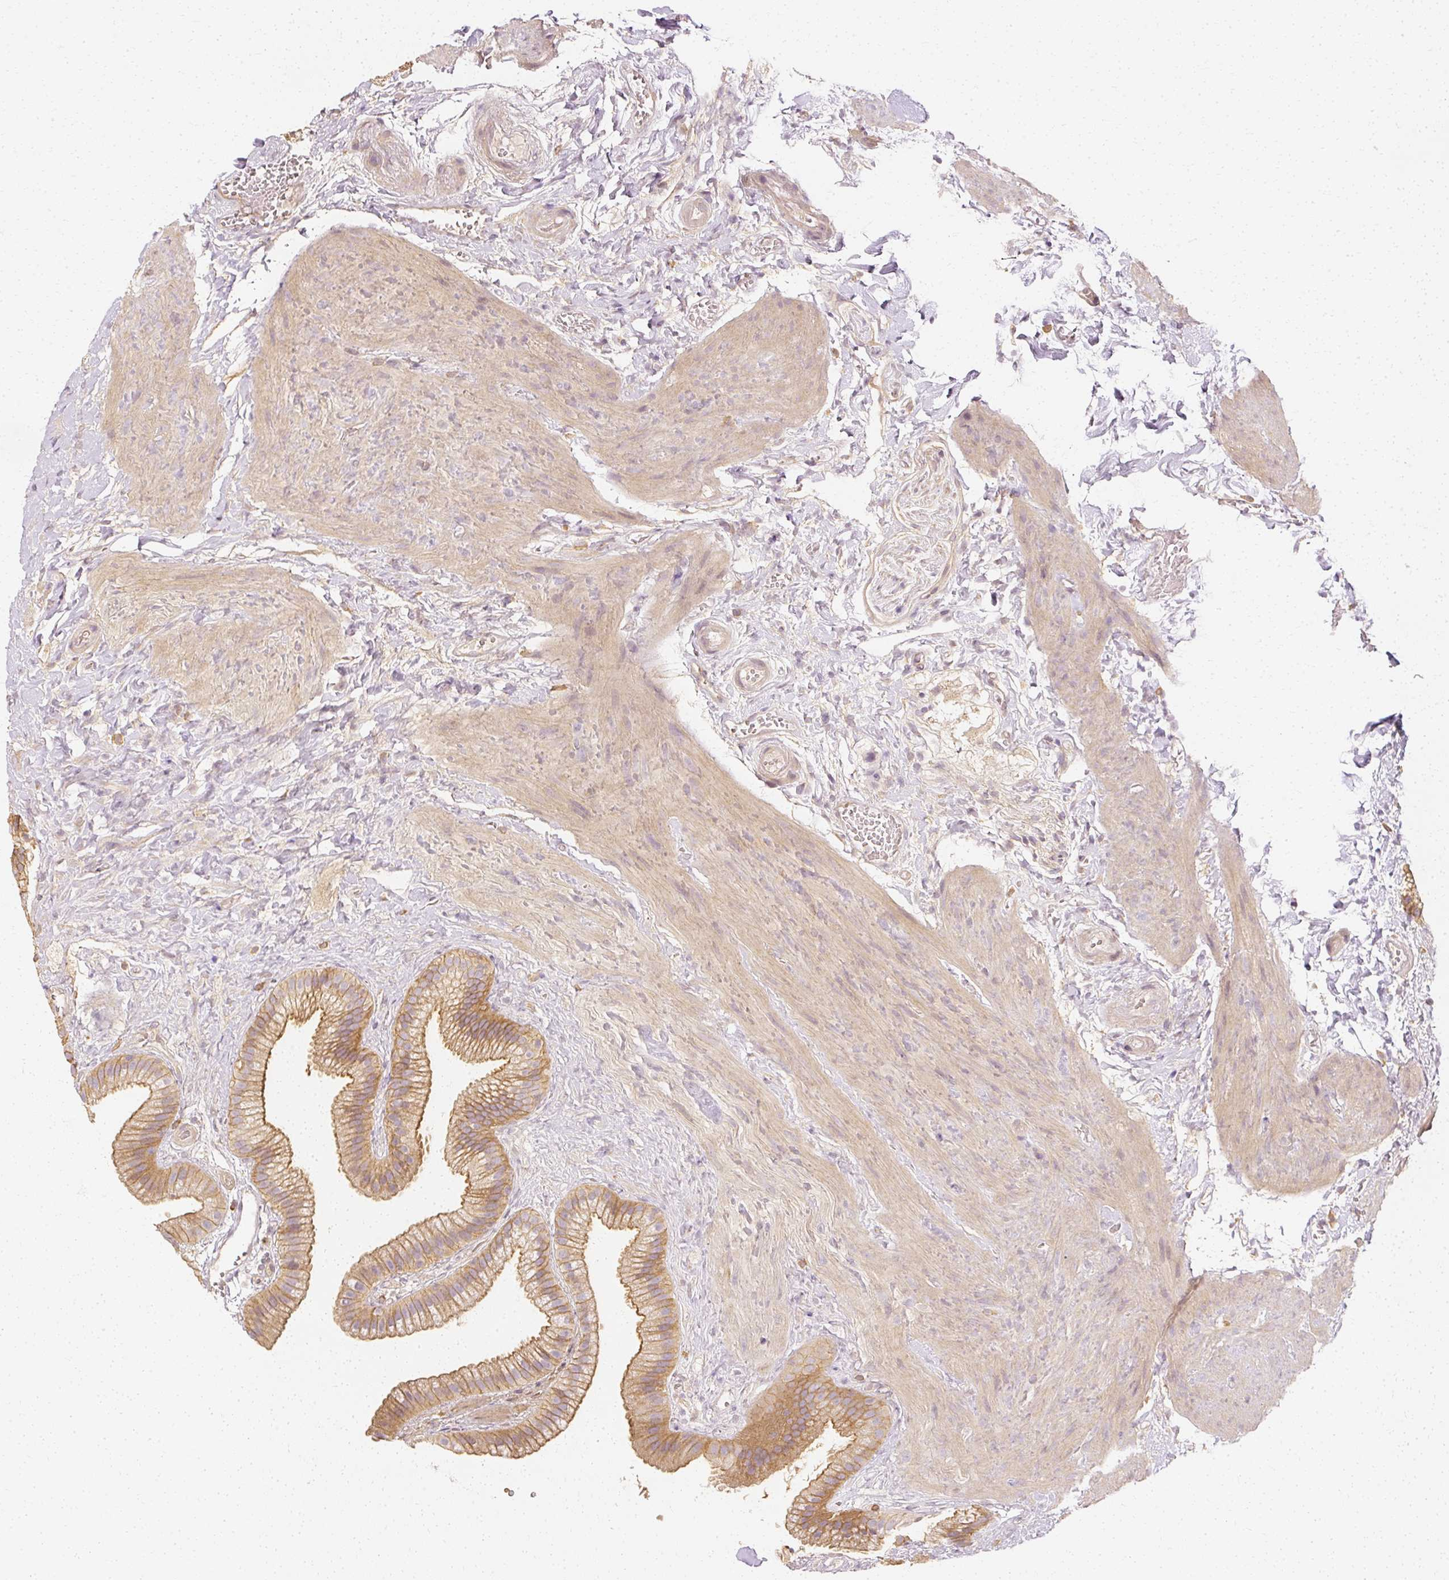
{"staining": {"intensity": "moderate", "quantity": ">75%", "location": "cytoplasmic/membranous"}, "tissue": "gallbladder", "cell_type": "Glandular cells", "image_type": "normal", "snomed": [{"axis": "morphology", "description": "Normal tissue, NOS"}, {"axis": "topography", "description": "Gallbladder"}], "caption": "Immunohistochemical staining of unremarkable gallbladder exhibits moderate cytoplasmic/membranous protein expression in approximately >75% of glandular cells. Using DAB (3,3'-diaminobenzidine) (brown) and hematoxylin (blue) stains, captured at high magnification using brightfield microscopy.", "gene": "GNAQ", "patient": {"sex": "female", "age": 63}}